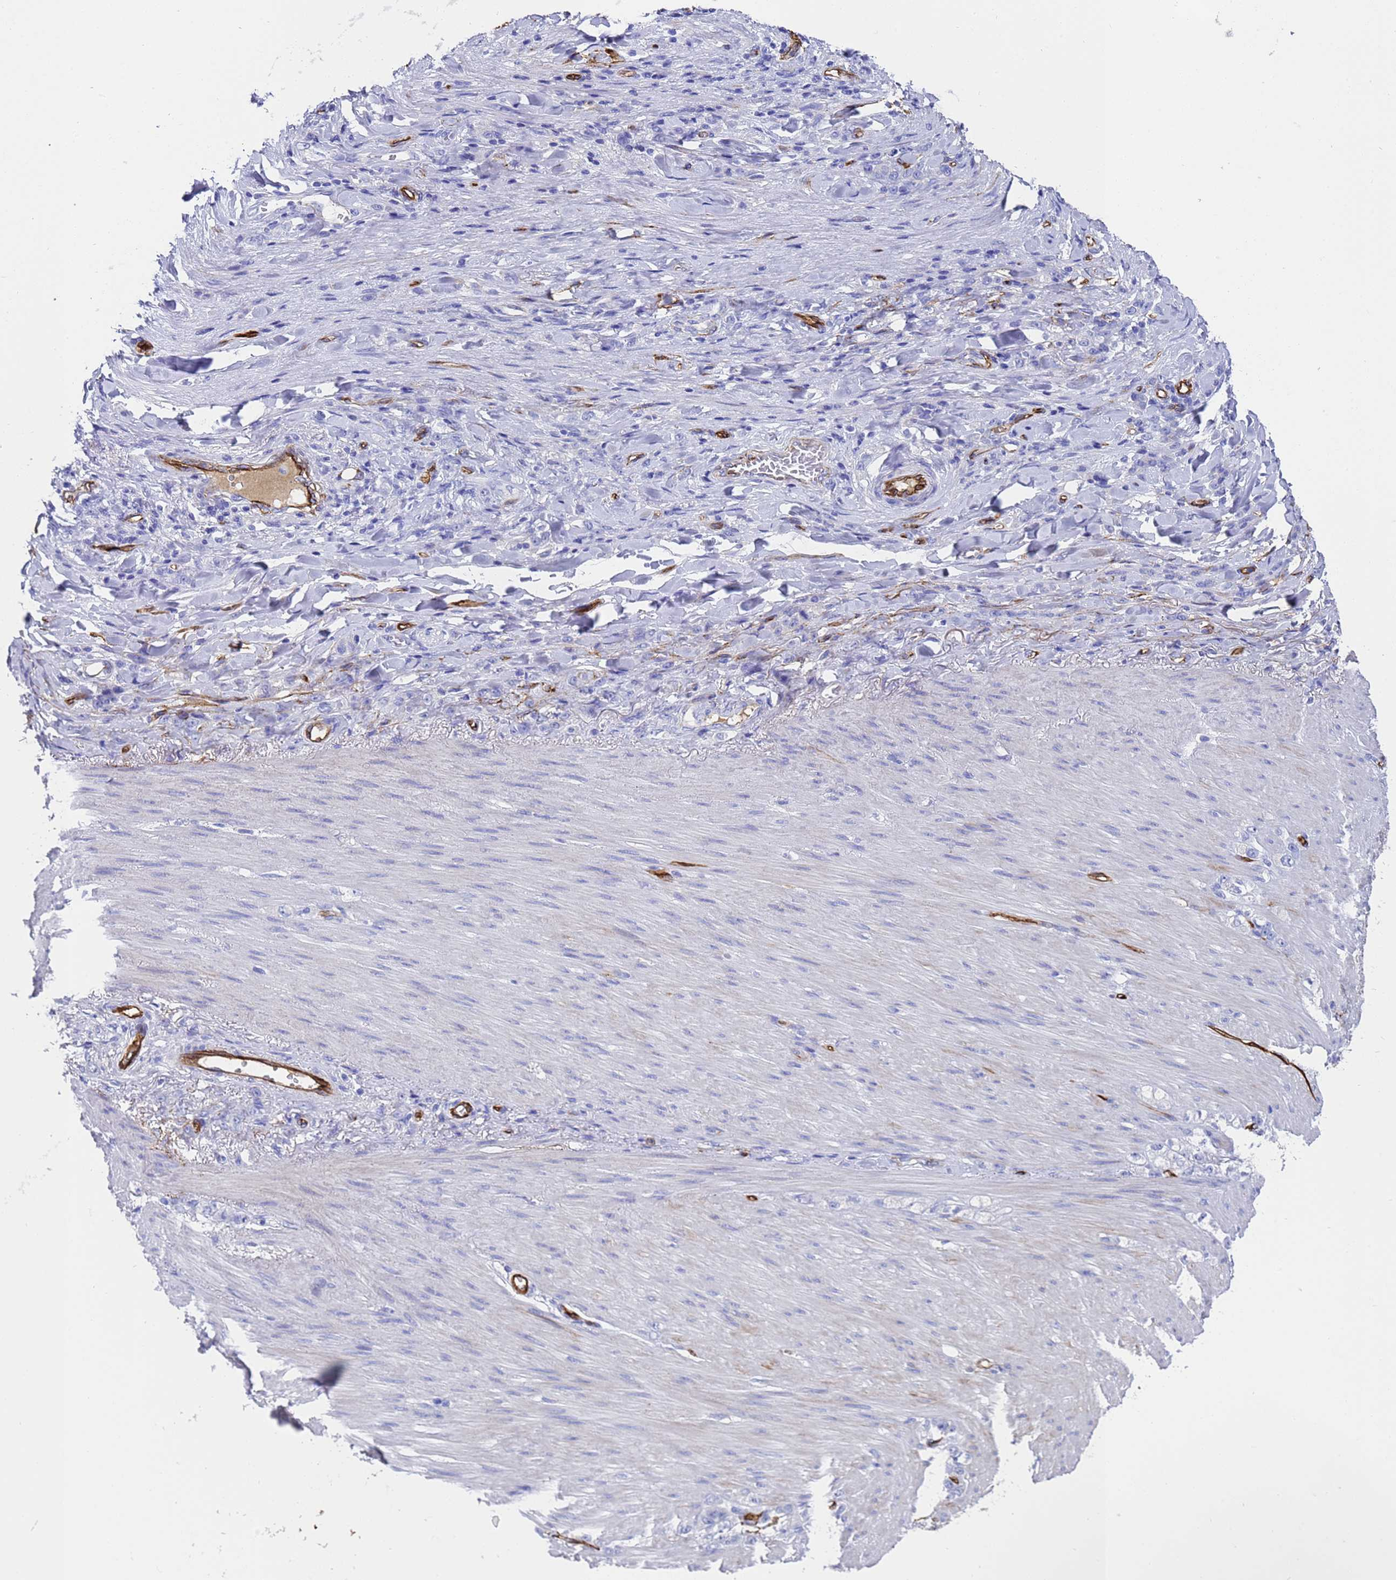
{"staining": {"intensity": "negative", "quantity": "none", "location": "none"}, "tissue": "stomach cancer", "cell_type": "Tumor cells", "image_type": "cancer", "snomed": [{"axis": "morphology", "description": "Normal tissue, NOS"}, {"axis": "morphology", "description": "Adenocarcinoma, NOS"}, {"axis": "topography", "description": "Stomach"}], "caption": "Protein analysis of stomach cancer (adenocarcinoma) displays no significant positivity in tumor cells. (Brightfield microscopy of DAB immunohistochemistry (IHC) at high magnification).", "gene": "ADIPOQ", "patient": {"sex": "male", "age": 82}}